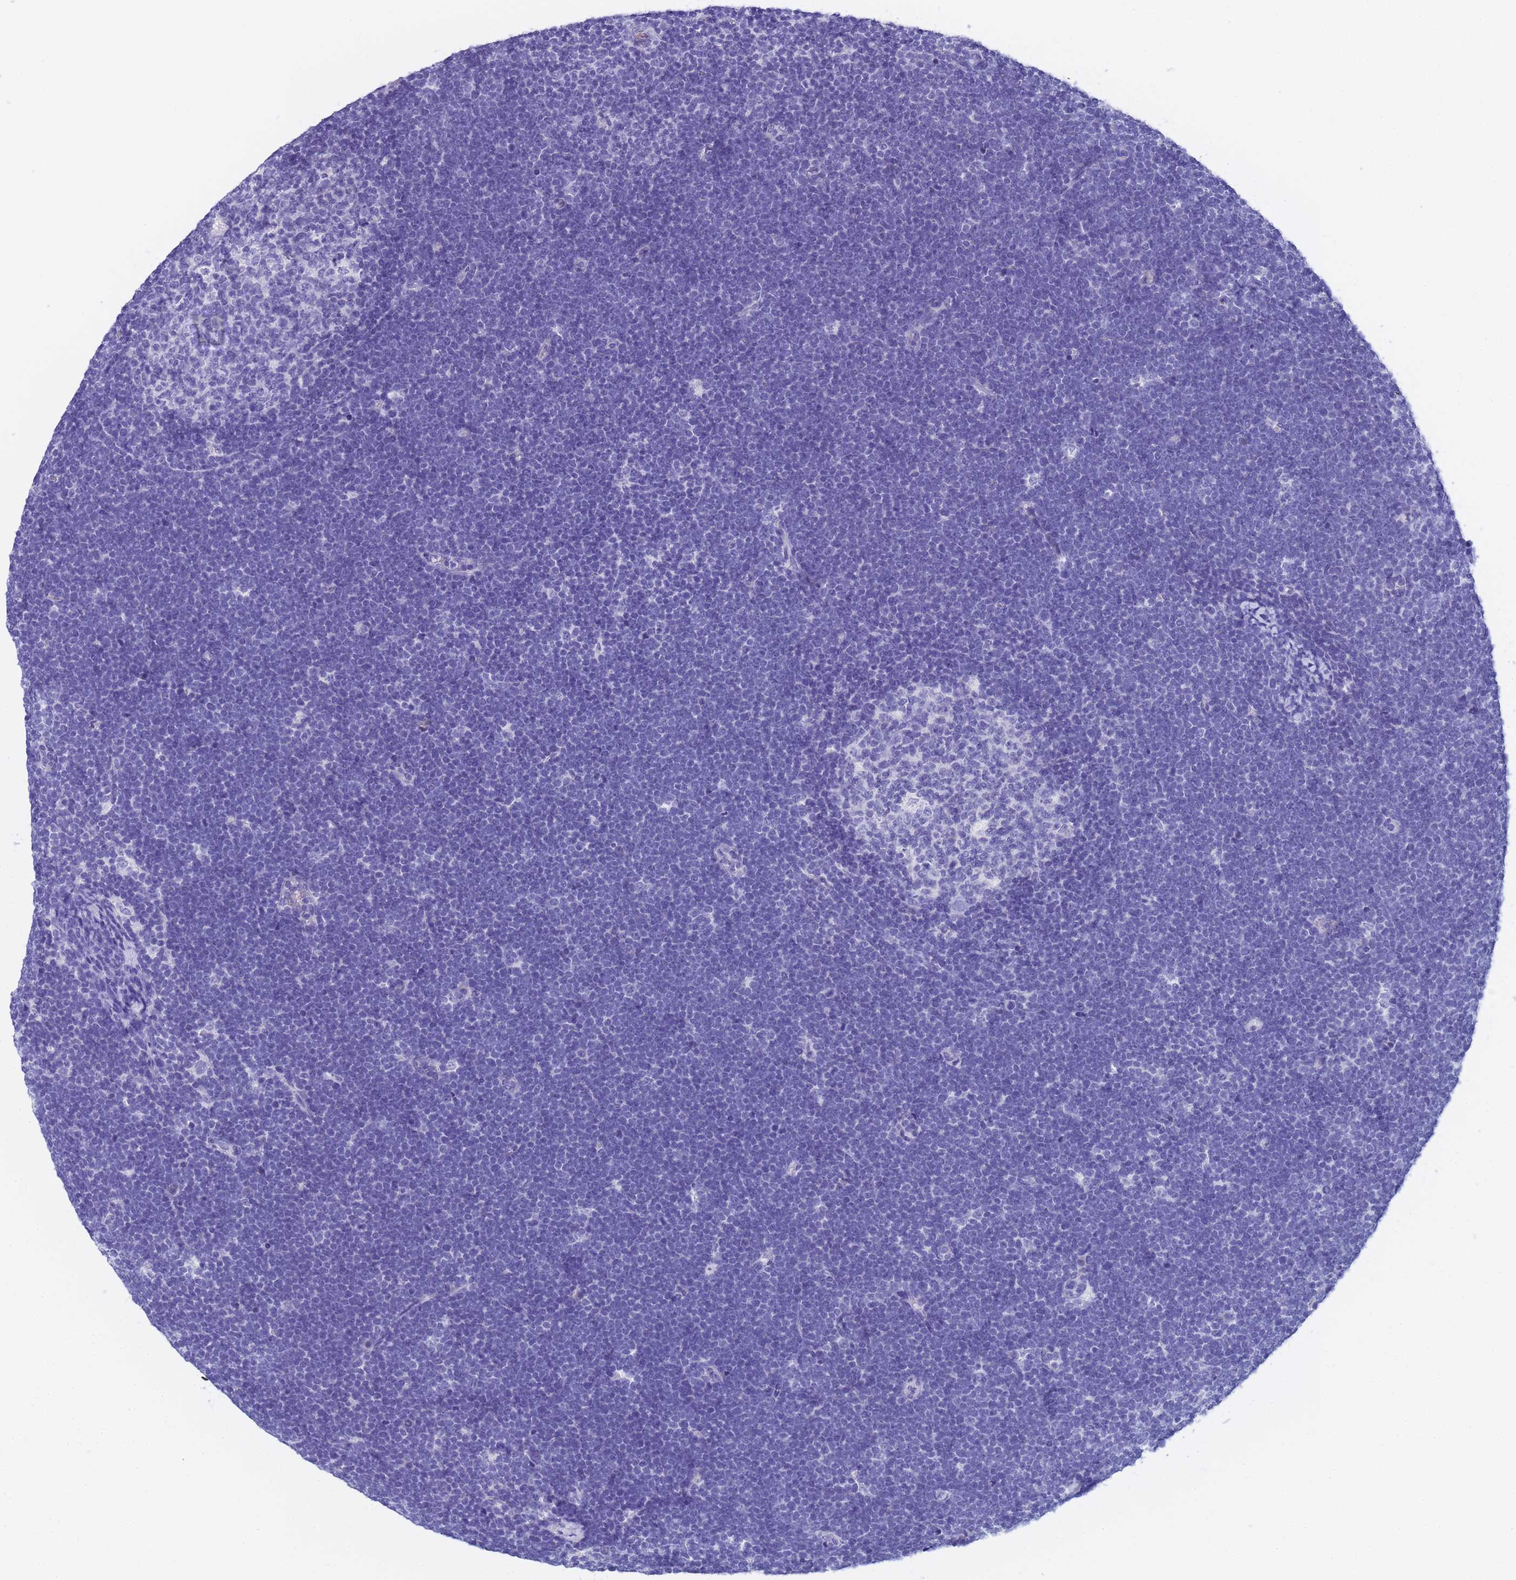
{"staining": {"intensity": "negative", "quantity": "none", "location": "none"}, "tissue": "lymphoma", "cell_type": "Tumor cells", "image_type": "cancer", "snomed": [{"axis": "morphology", "description": "Malignant lymphoma, non-Hodgkin's type, High grade"}, {"axis": "topography", "description": "Lymph node"}], "caption": "Malignant lymphoma, non-Hodgkin's type (high-grade) stained for a protein using immunohistochemistry (IHC) reveals no staining tumor cells.", "gene": "STATH", "patient": {"sex": "male", "age": 13}}